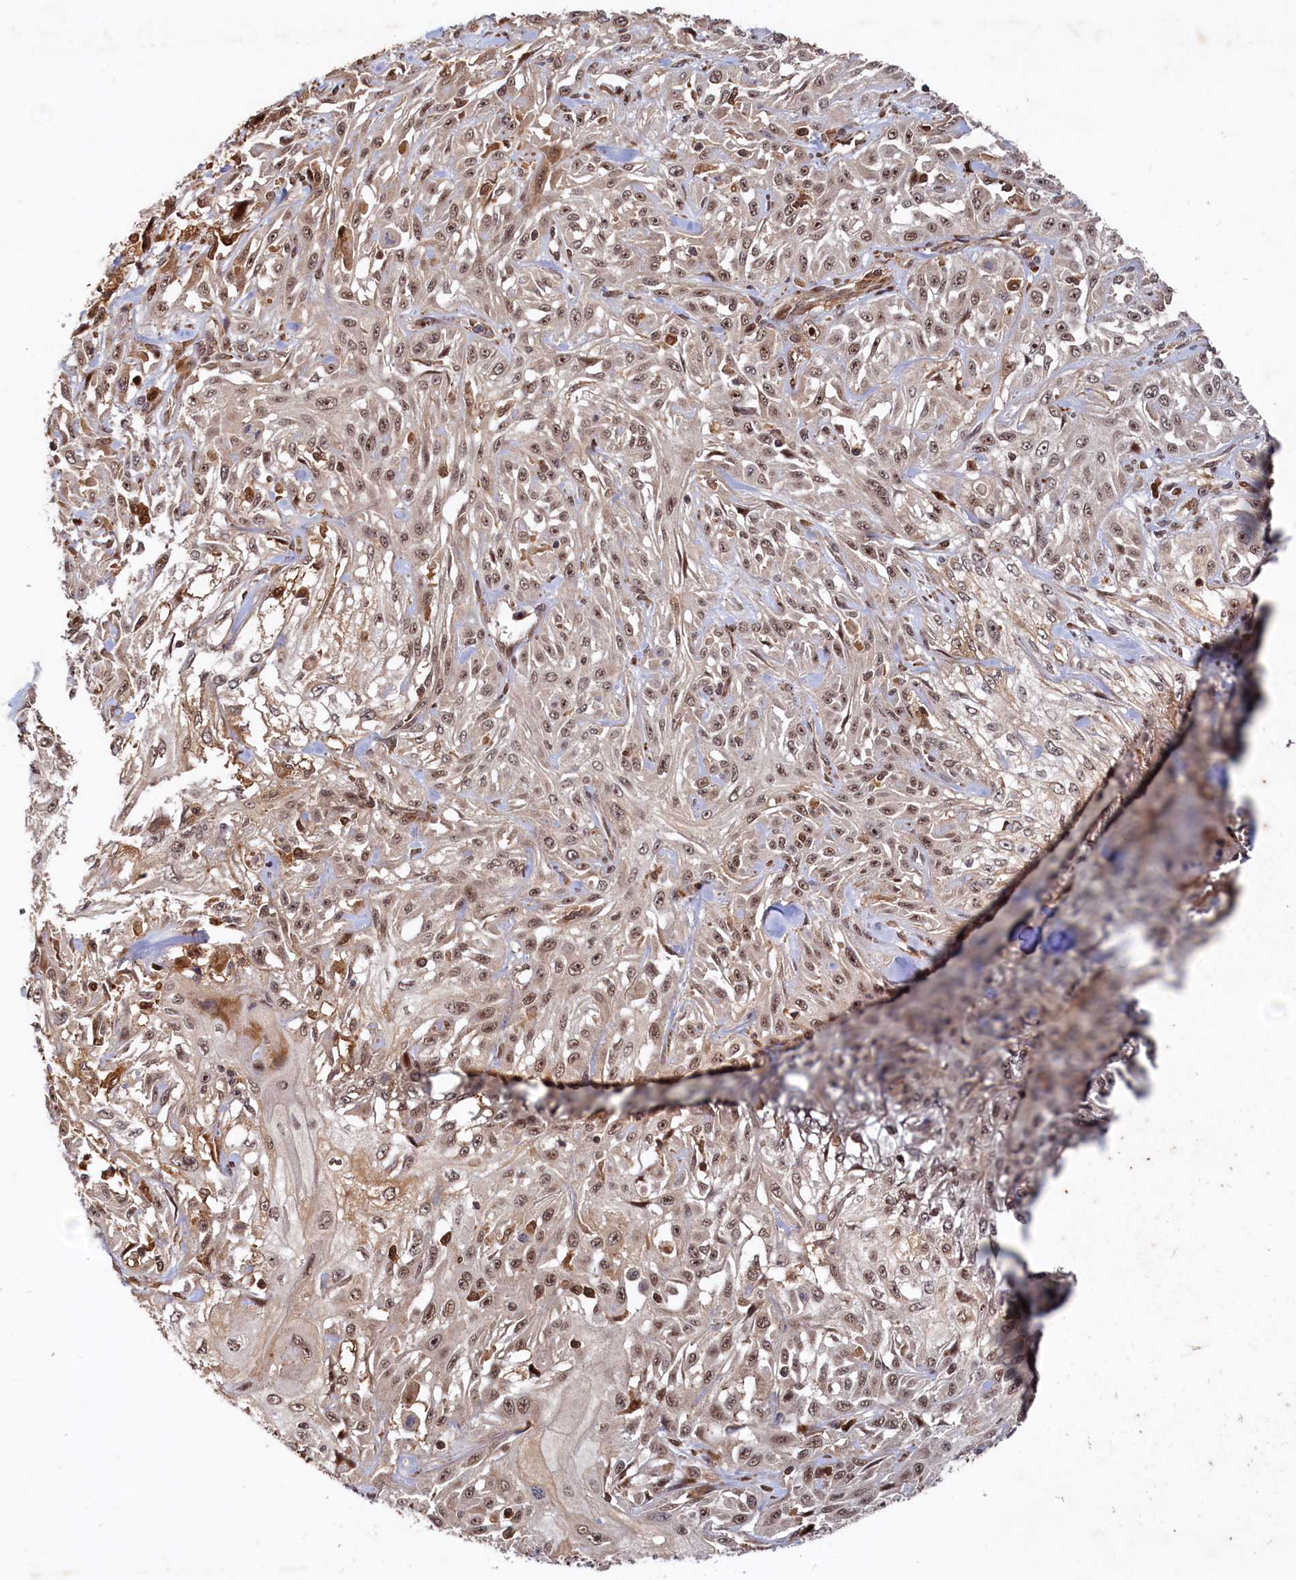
{"staining": {"intensity": "weak", "quantity": ">75%", "location": "cytoplasmic/membranous,nuclear"}, "tissue": "skin cancer", "cell_type": "Tumor cells", "image_type": "cancer", "snomed": [{"axis": "morphology", "description": "Squamous cell carcinoma, NOS"}, {"axis": "morphology", "description": "Squamous cell carcinoma, metastatic, NOS"}, {"axis": "topography", "description": "Skin"}, {"axis": "topography", "description": "Lymph node"}], "caption": "A high-resolution image shows IHC staining of skin cancer (metastatic squamous cell carcinoma), which demonstrates weak cytoplasmic/membranous and nuclear staining in about >75% of tumor cells.", "gene": "TRAPPC4", "patient": {"sex": "male", "age": 75}}